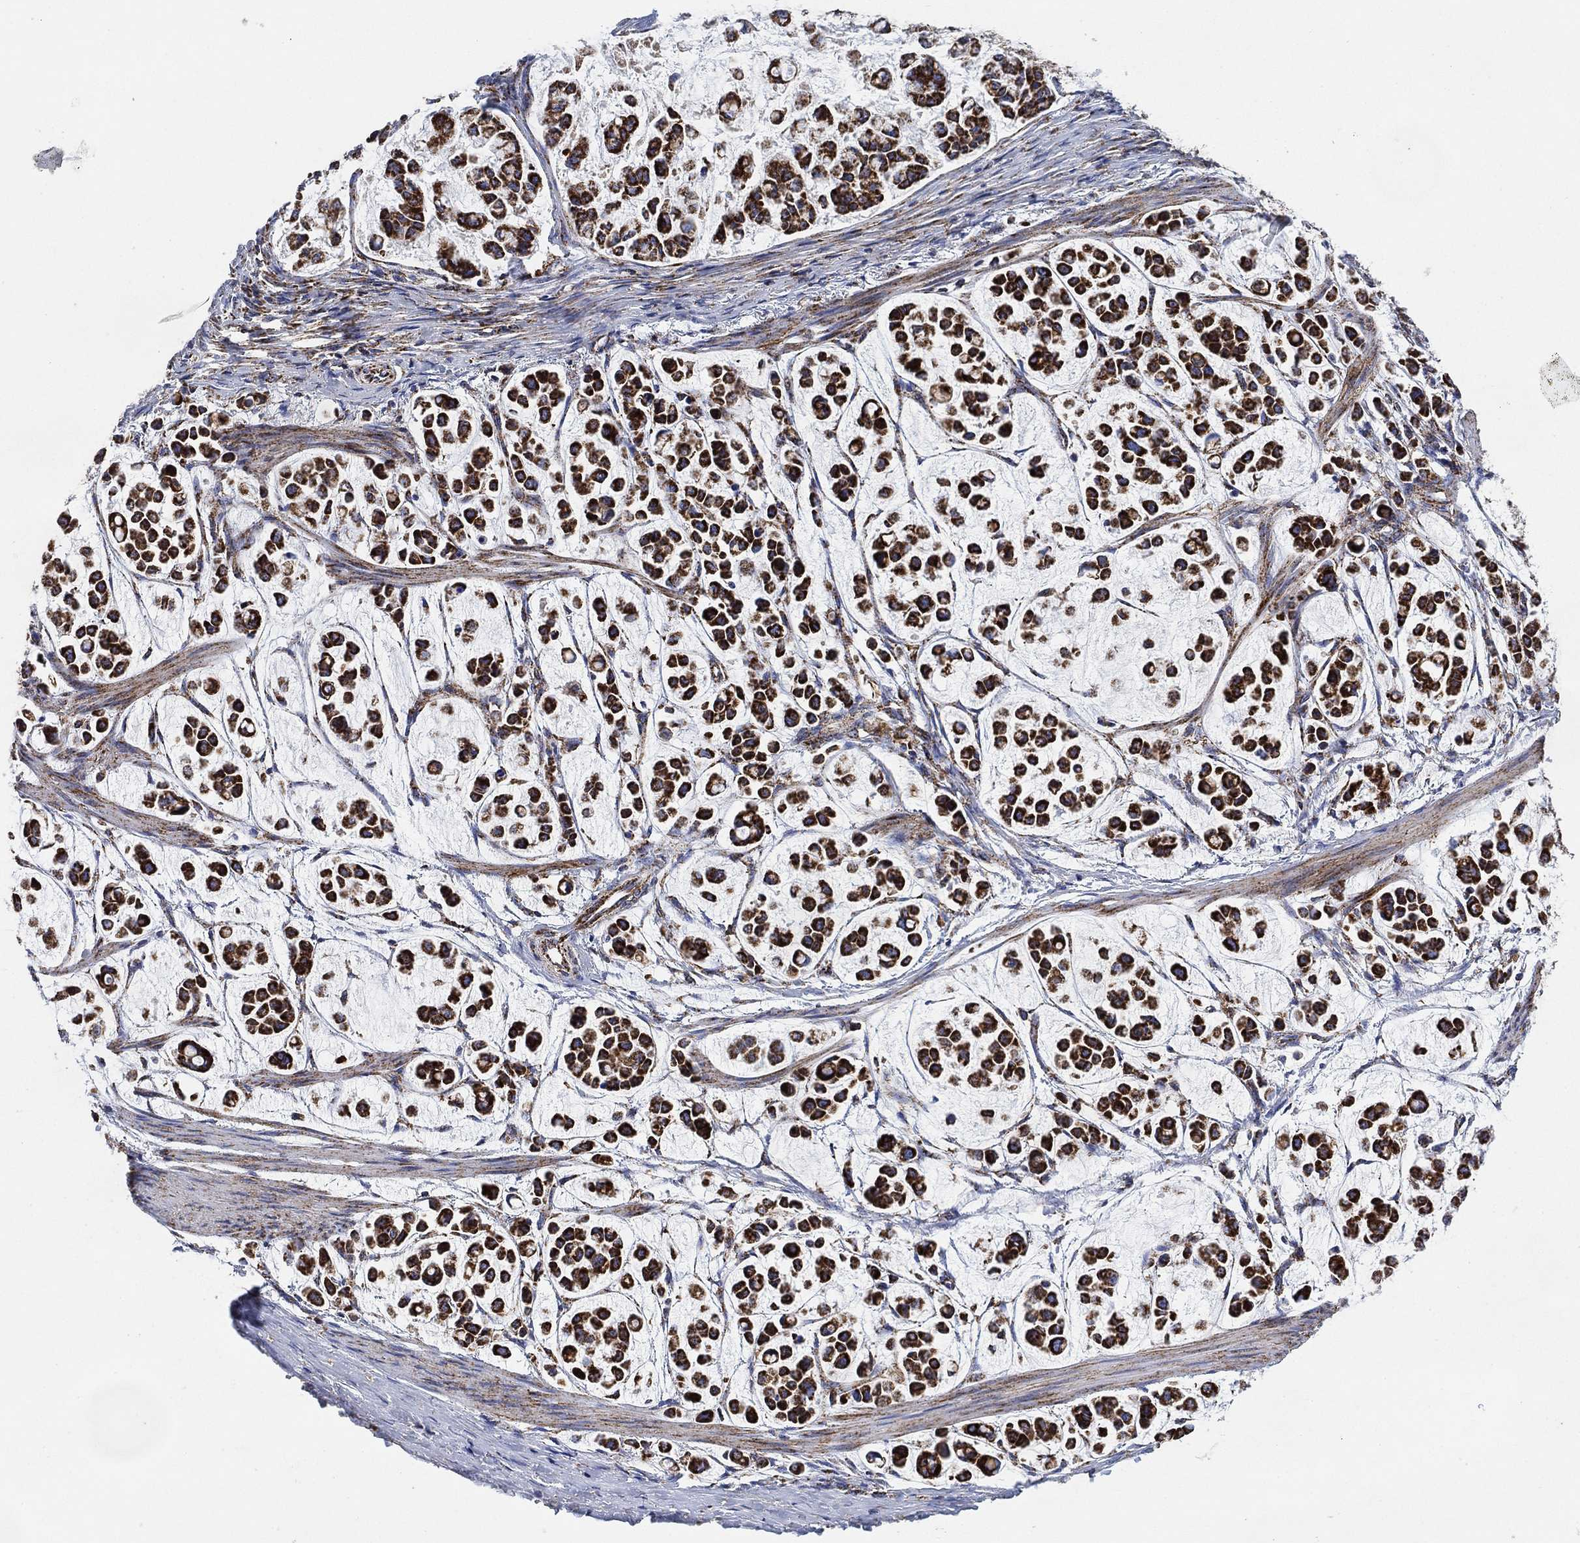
{"staining": {"intensity": "strong", "quantity": ">75%", "location": "cytoplasmic/membranous"}, "tissue": "stomach cancer", "cell_type": "Tumor cells", "image_type": "cancer", "snomed": [{"axis": "morphology", "description": "Adenocarcinoma, NOS"}, {"axis": "topography", "description": "Stomach"}], "caption": "The photomicrograph shows immunohistochemical staining of stomach cancer (adenocarcinoma). There is strong cytoplasmic/membranous expression is seen in approximately >75% of tumor cells.", "gene": "NDUFS3", "patient": {"sex": "male", "age": 82}}